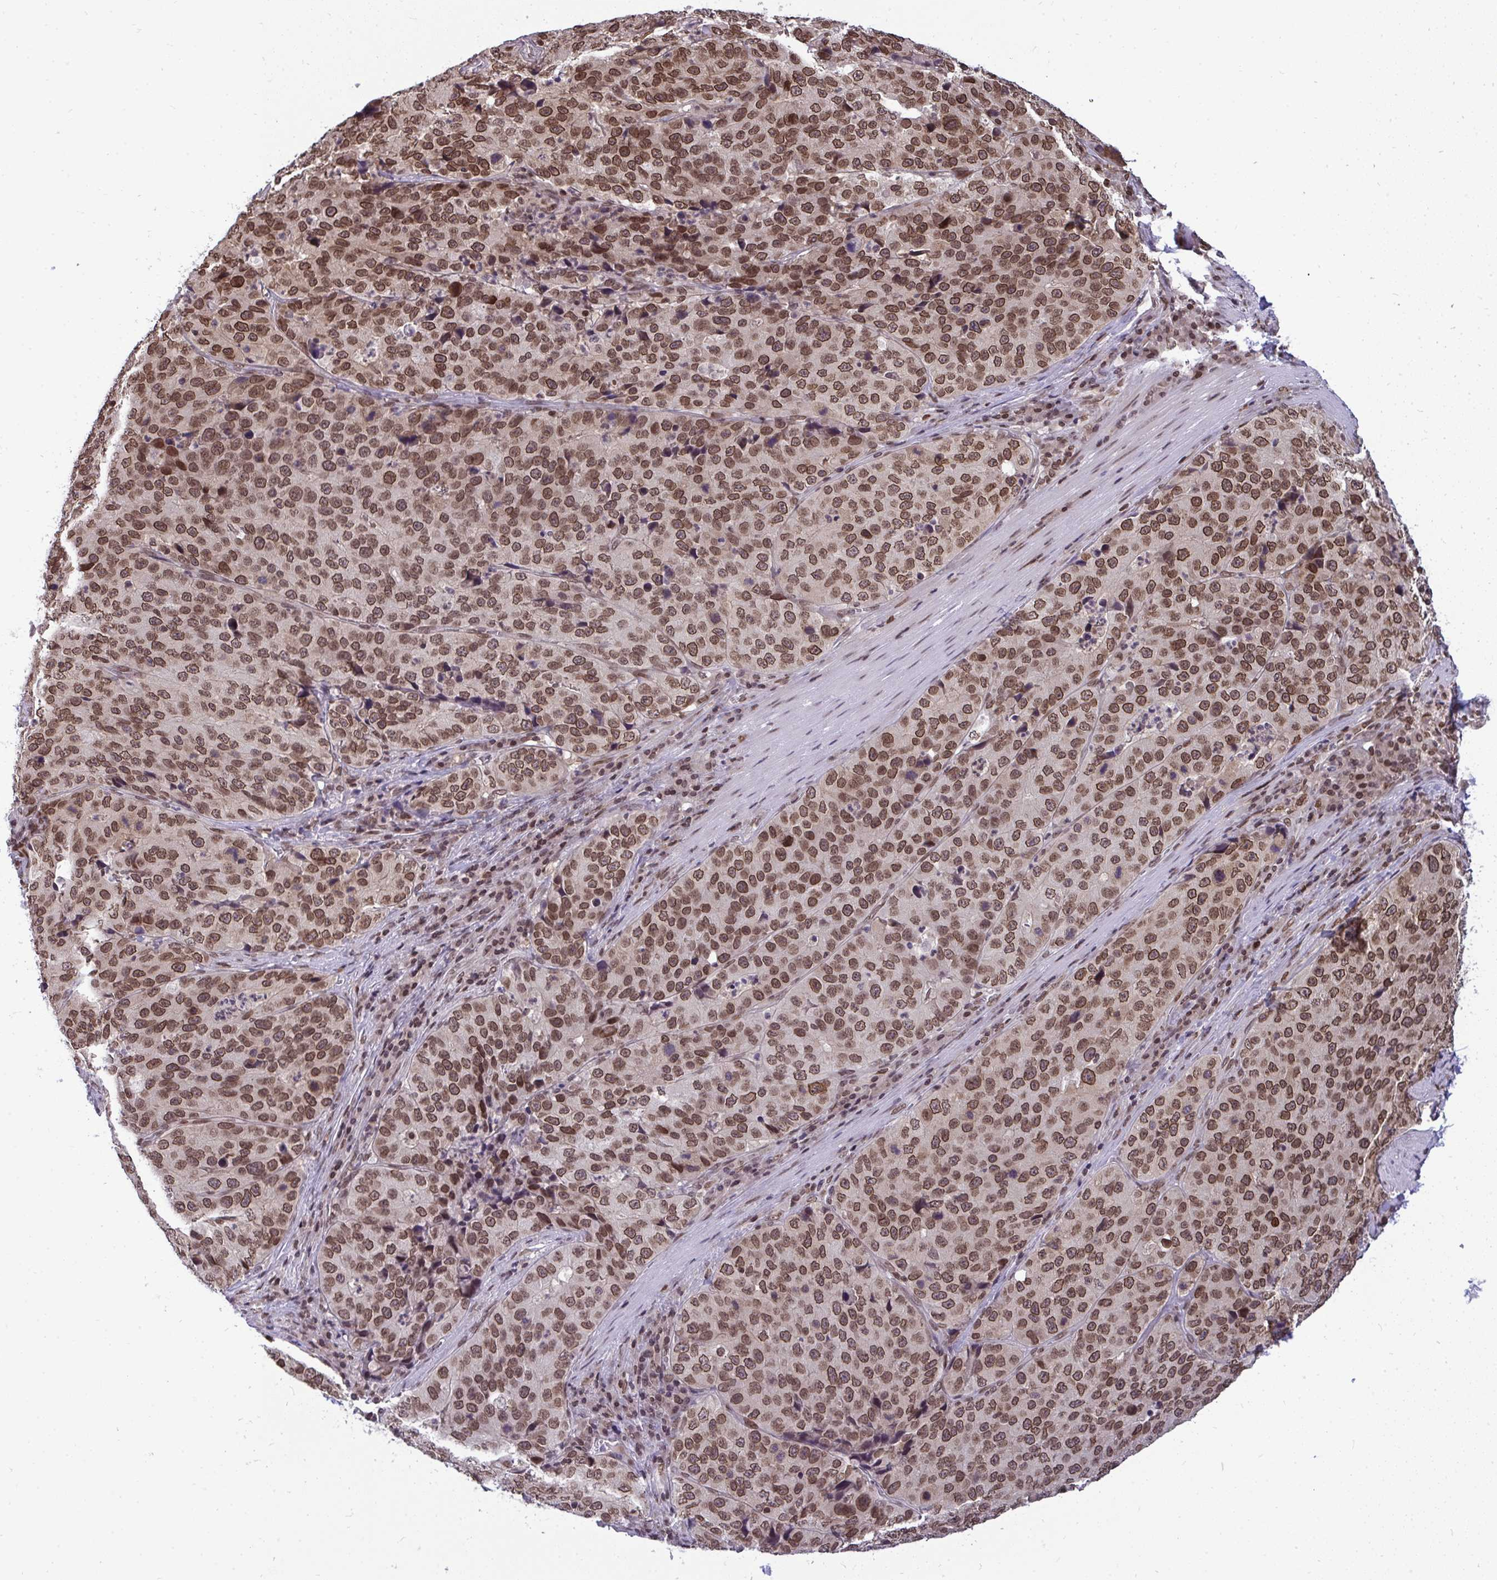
{"staining": {"intensity": "moderate", "quantity": ">75%", "location": "cytoplasmic/membranous,nuclear"}, "tissue": "stomach cancer", "cell_type": "Tumor cells", "image_type": "cancer", "snomed": [{"axis": "morphology", "description": "Adenocarcinoma, NOS"}, {"axis": "topography", "description": "Stomach"}], "caption": "Protein staining demonstrates moderate cytoplasmic/membranous and nuclear expression in about >75% of tumor cells in stomach cancer.", "gene": "JPT1", "patient": {"sex": "male", "age": 71}}